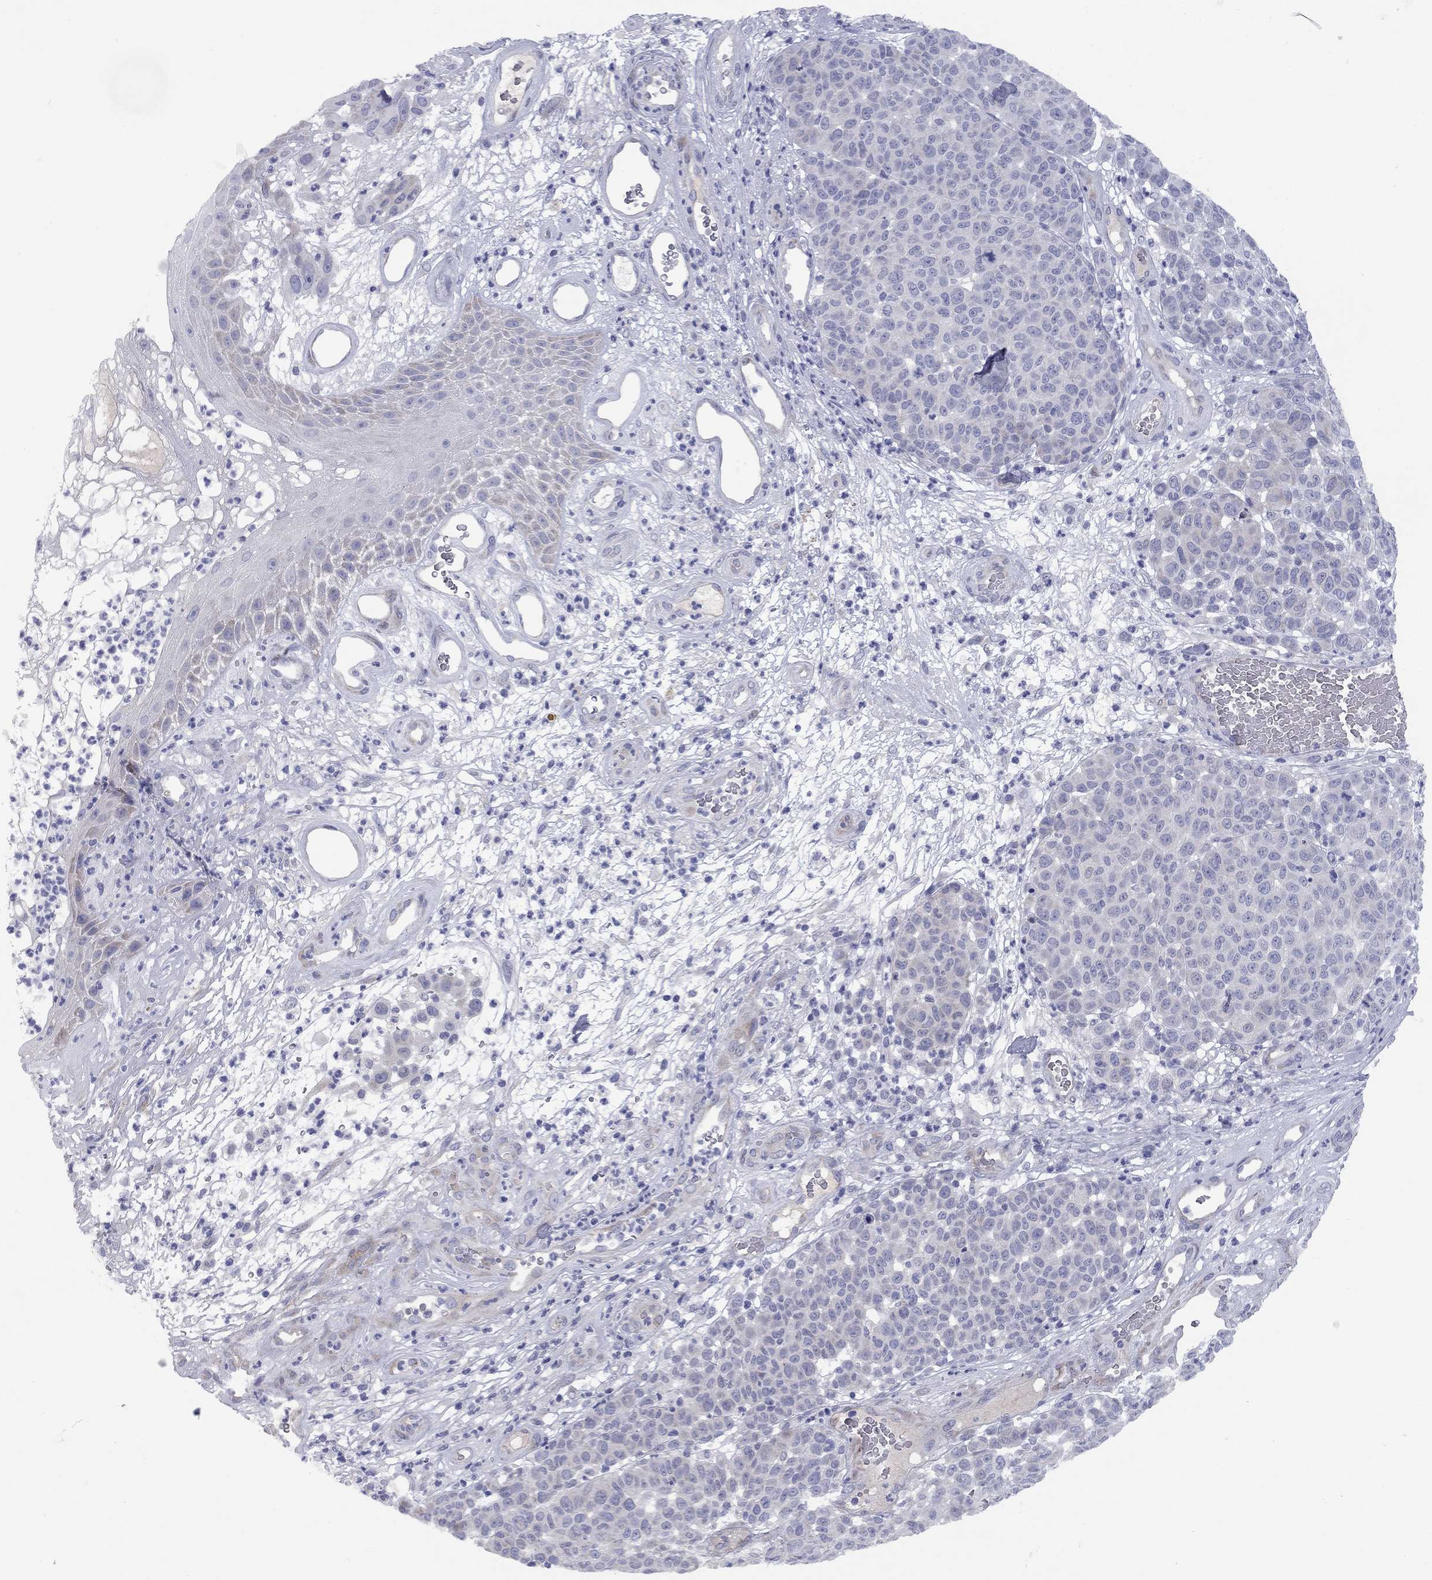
{"staining": {"intensity": "negative", "quantity": "none", "location": "none"}, "tissue": "melanoma", "cell_type": "Tumor cells", "image_type": "cancer", "snomed": [{"axis": "morphology", "description": "Malignant melanoma, NOS"}, {"axis": "topography", "description": "Skin"}], "caption": "This photomicrograph is of malignant melanoma stained with IHC to label a protein in brown with the nuclei are counter-stained blue. There is no positivity in tumor cells.", "gene": "UNC119B", "patient": {"sex": "male", "age": 59}}